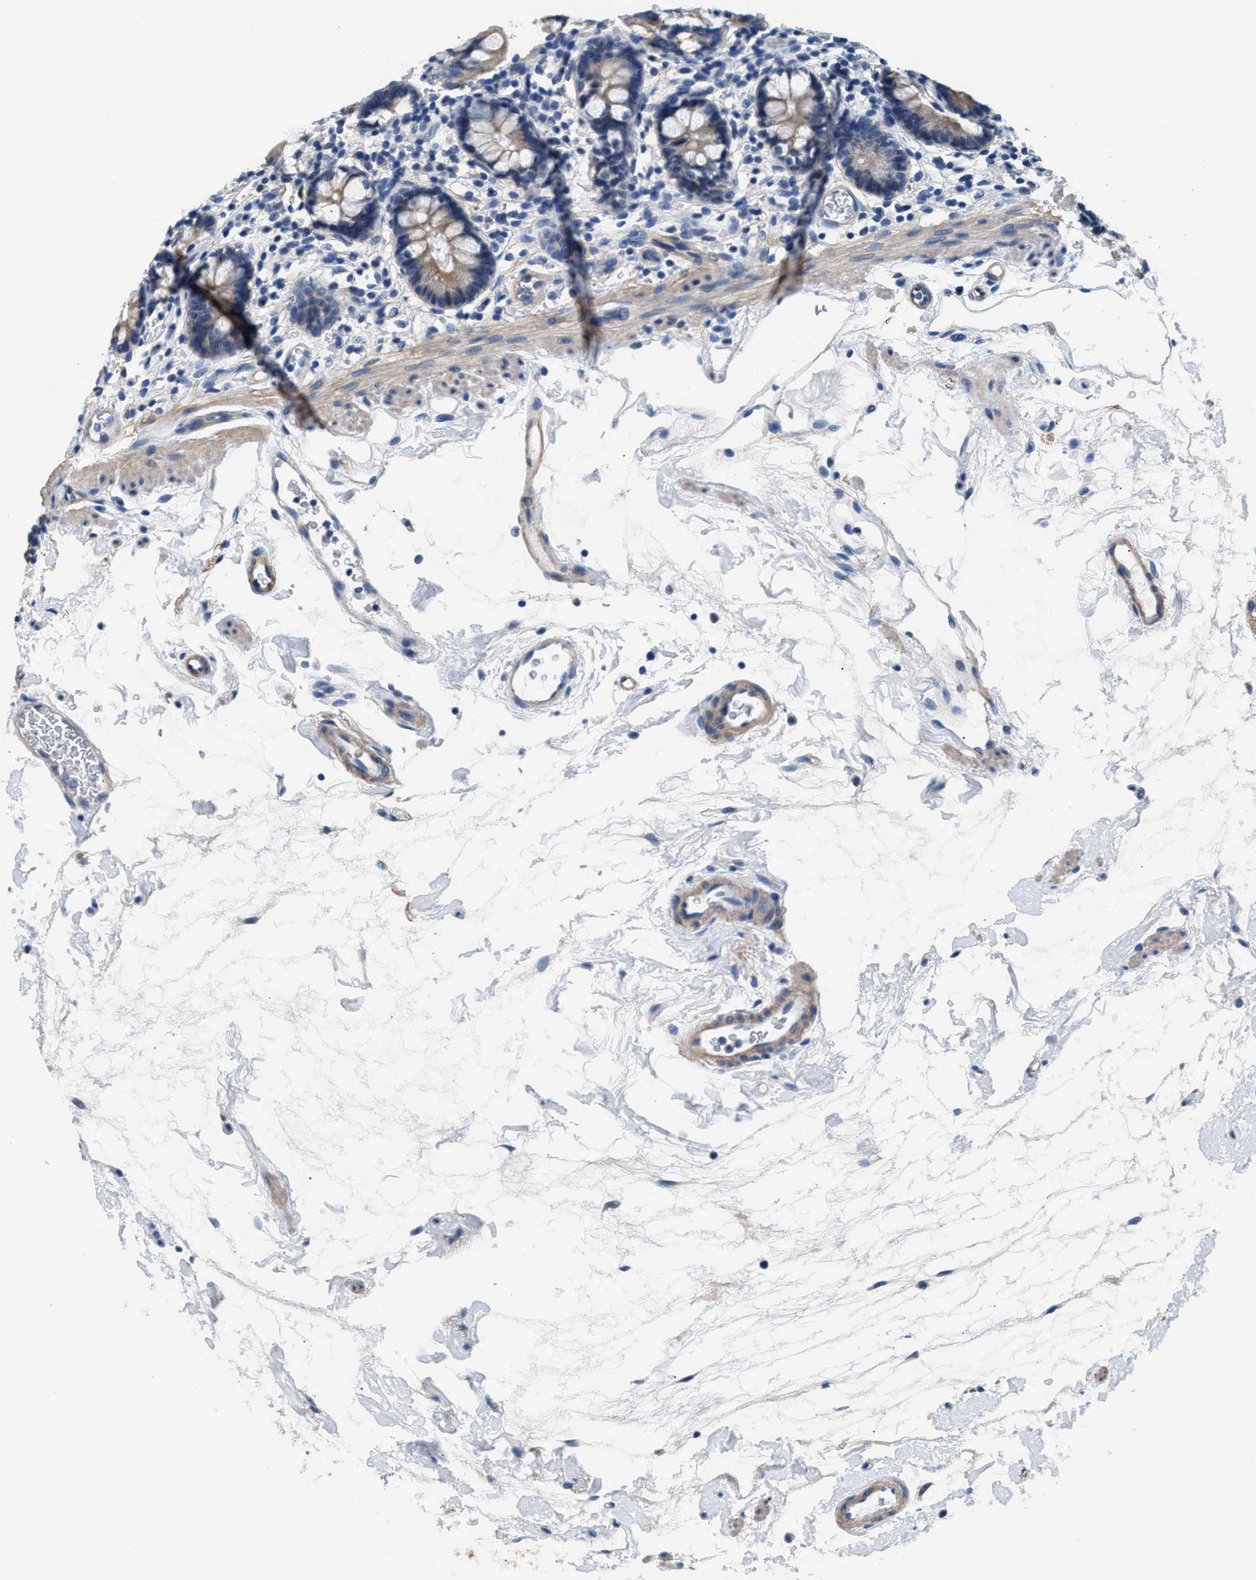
{"staining": {"intensity": "weak", "quantity": ">75%", "location": "cytoplasmic/membranous"}, "tissue": "small intestine", "cell_type": "Glandular cells", "image_type": "normal", "snomed": [{"axis": "morphology", "description": "Normal tissue, NOS"}, {"axis": "topography", "description": "Small intestine"}], "caption": "IHC (DAB) staining of unremarkable human small intestine shows weak cytoplasmic/membranous protein expression in about >75% of glandular cells. (DAB = brown stain, brightfield microscopy at high magnification).", "gene": "MYH3", "patient": {"sex": "female", "age": 84}}